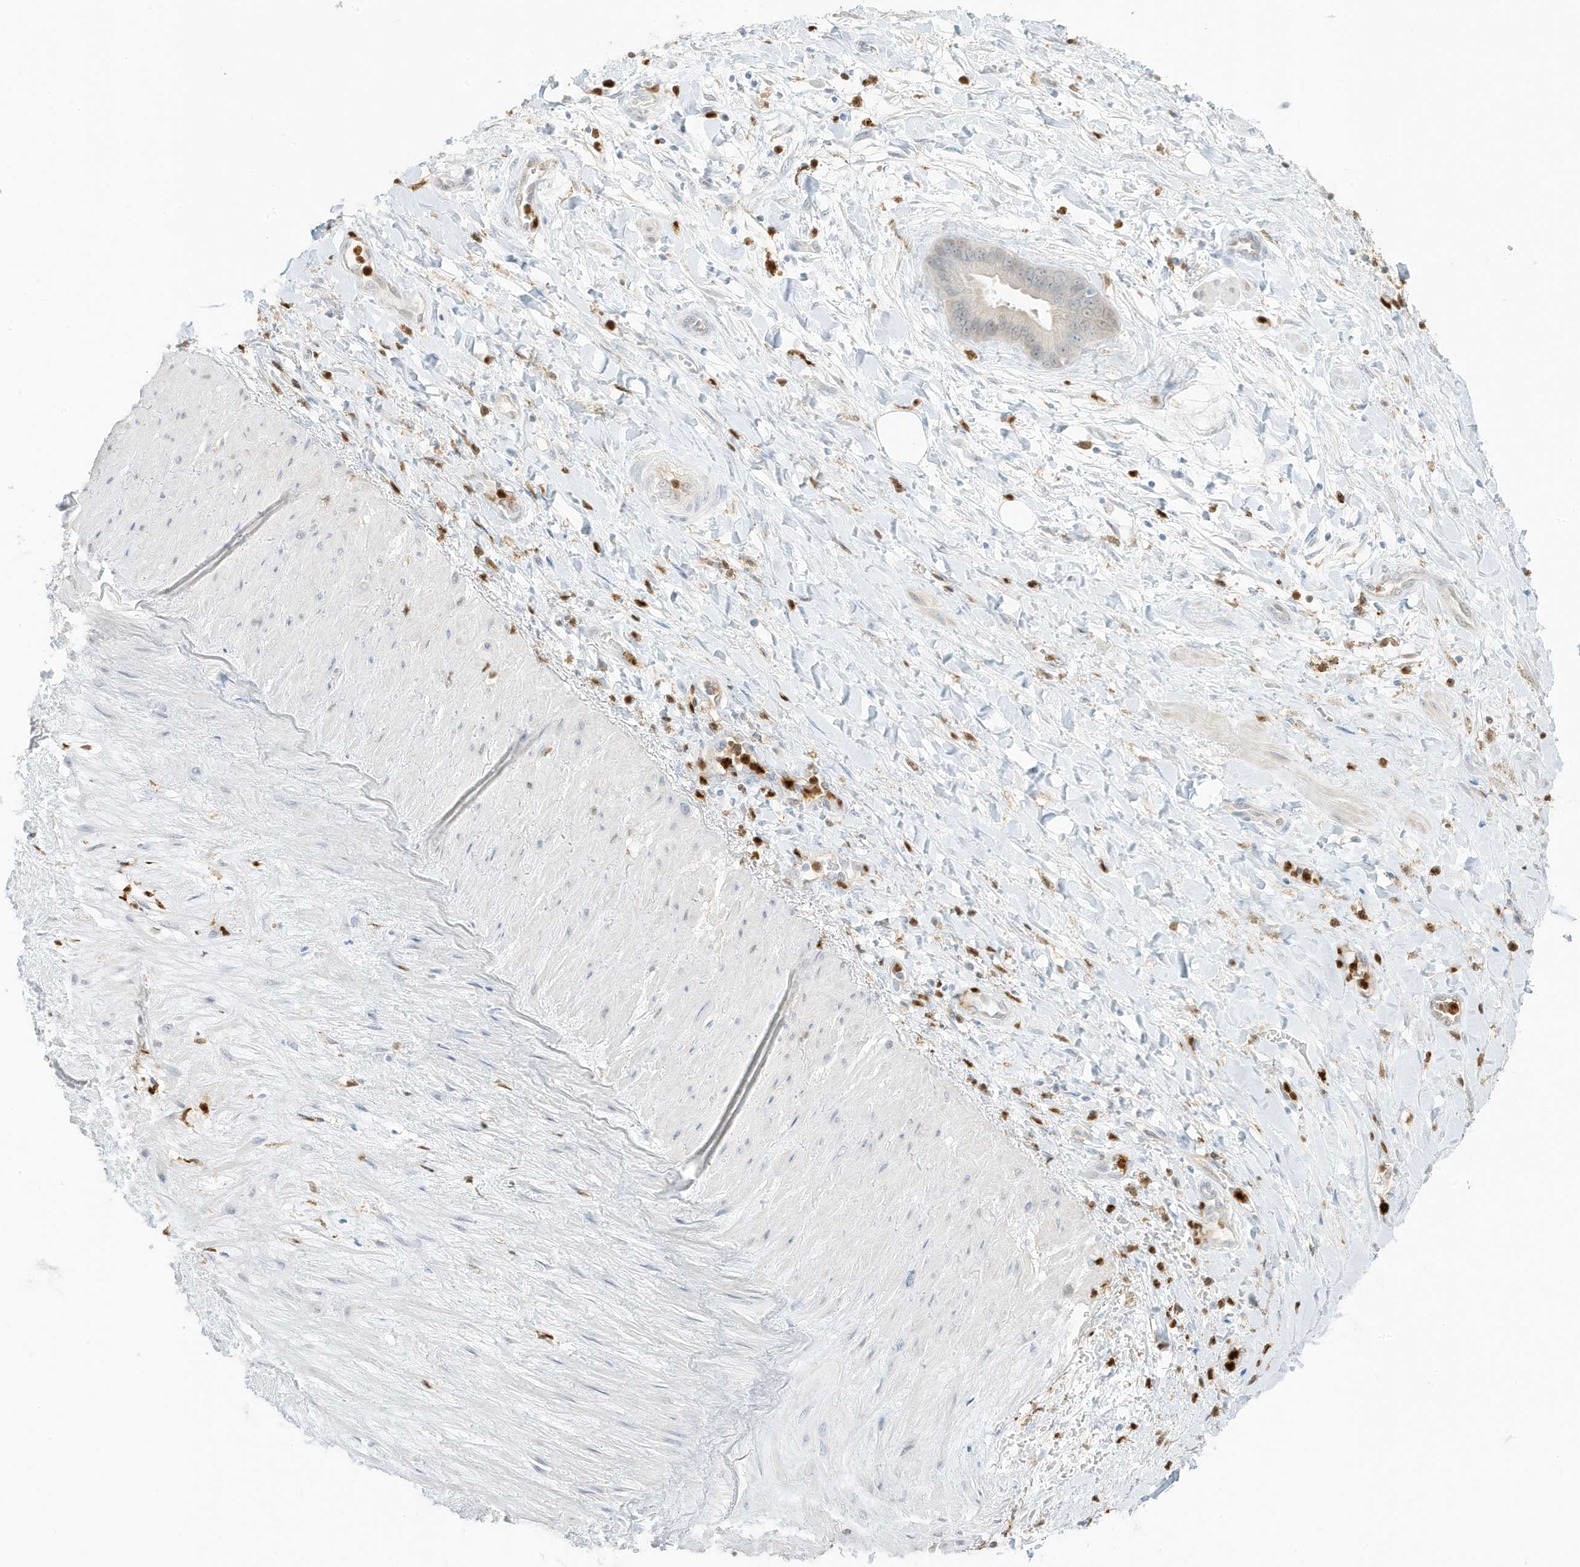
{"staining": {"intensity": "negative", "quantity": "none", "location": "none"}, "tissue": "soft tissue", "cell_type": "Fibroblasts", "image_type": "normal", "snomed": [{"axis": "morphology", "description": "Normal tissue, NOS"}, {"axis": "morphology", "description": "Adenocarcinoma, NOS"}, {"axis": "topography", "description": "Pancreas"}, {"axis": "topography", "description": "Peripheral nerve tissue"}], "caption": "Immunohistochemical staining of unremarkable soft tissue displays no significant positivity in fibroblasts.", "gene": "GCA", "patient": {"sex": "male", "age": 59}}